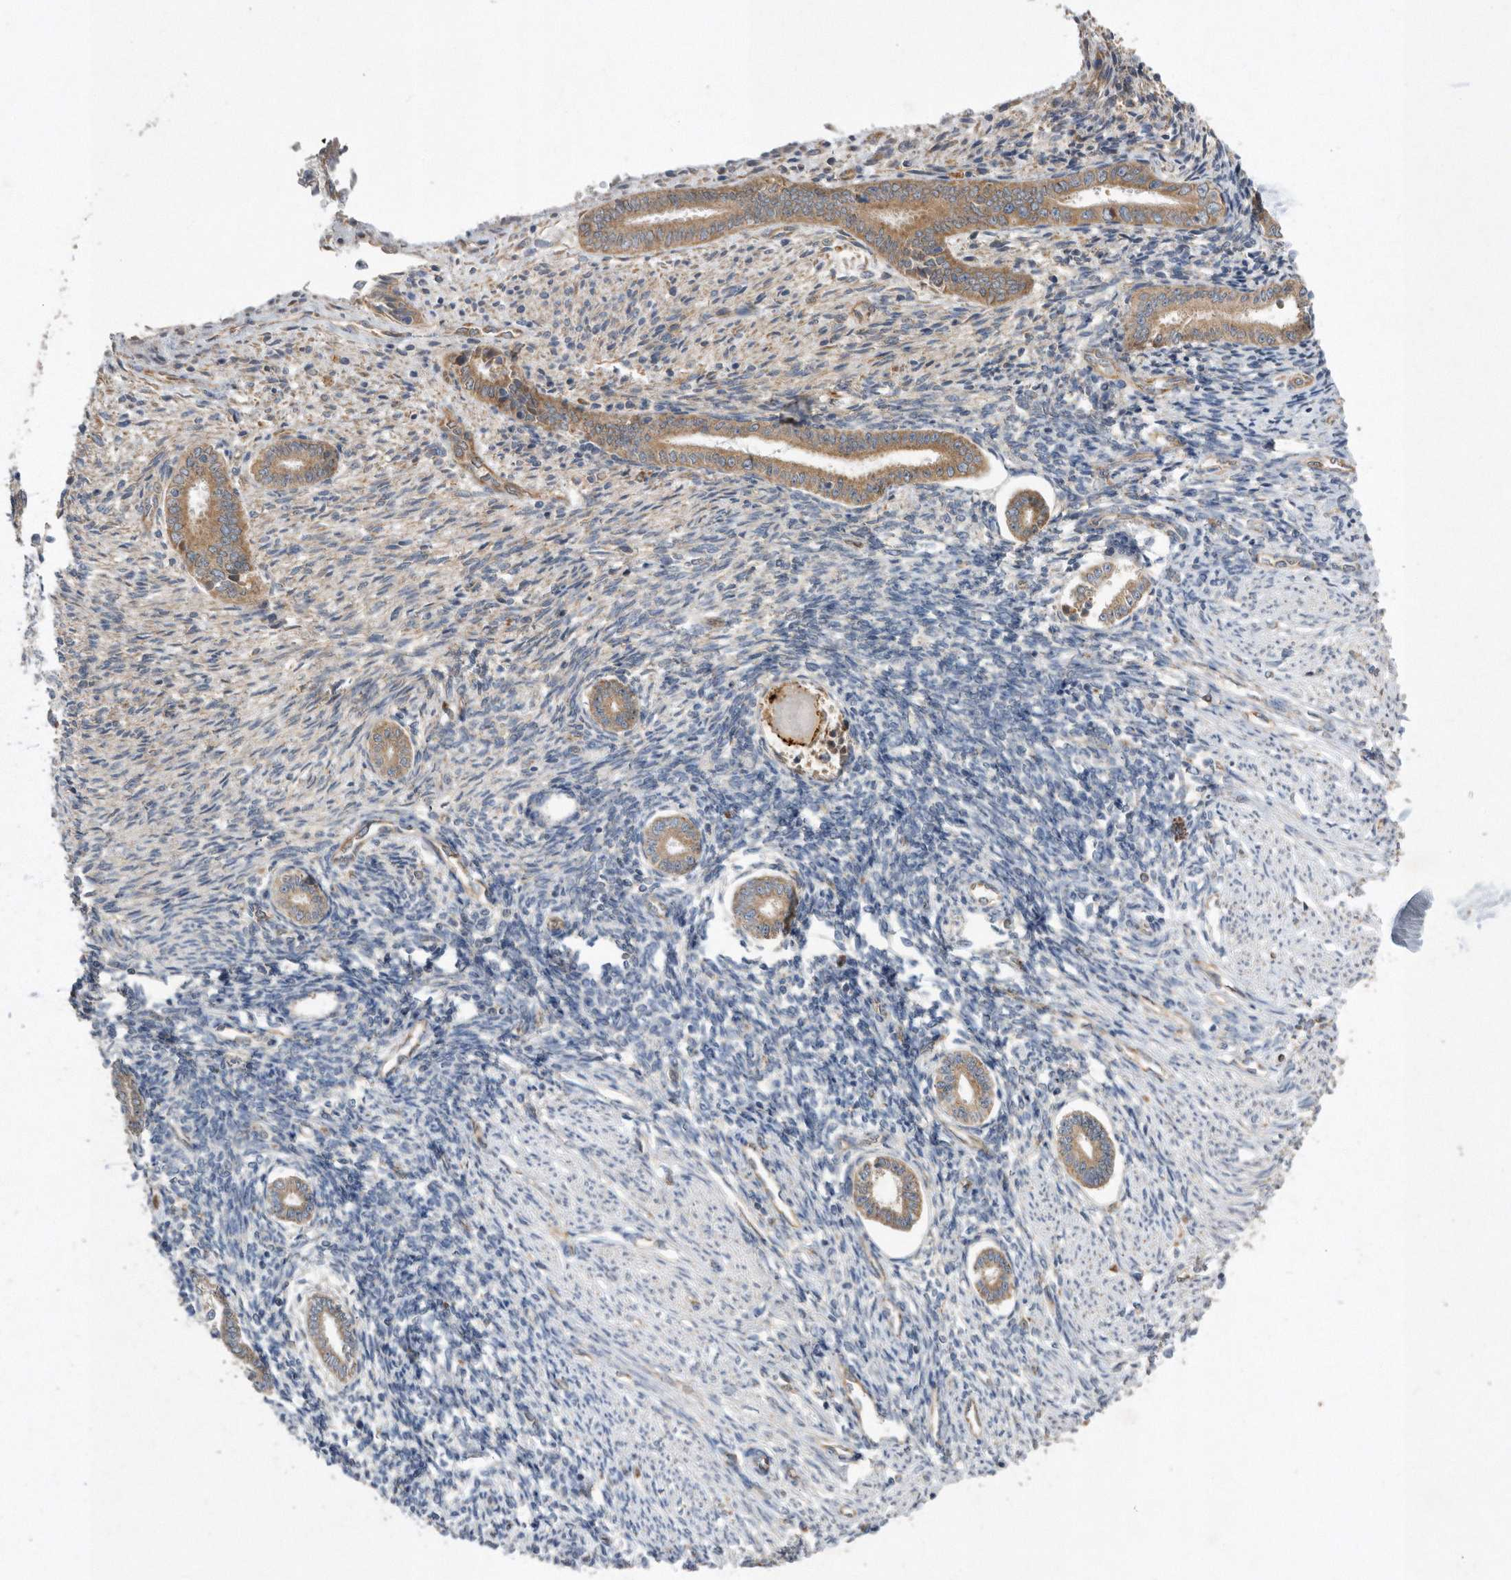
{"staining": {"intensity": "weak", "quantity": "<25%", "location": "cytoplasmic/membranous"}, "tissue": "endometrium", "cell_type": "Cells in endometrial stroma", "image_type": "normal", "snomed": [{"axis": "morphology", "description": "Normal tissue, NOS"}, {"axis": "topography", "description": "Endometrium"}], "caption": "DAB (3,3'-diaminobenzidine) immunohistochemical staining of benign human endometrium reveals no significant positivity in cells in endometrial stroma.", "gene": "PON2", "patient": {"sex": "female", "age": 56}}